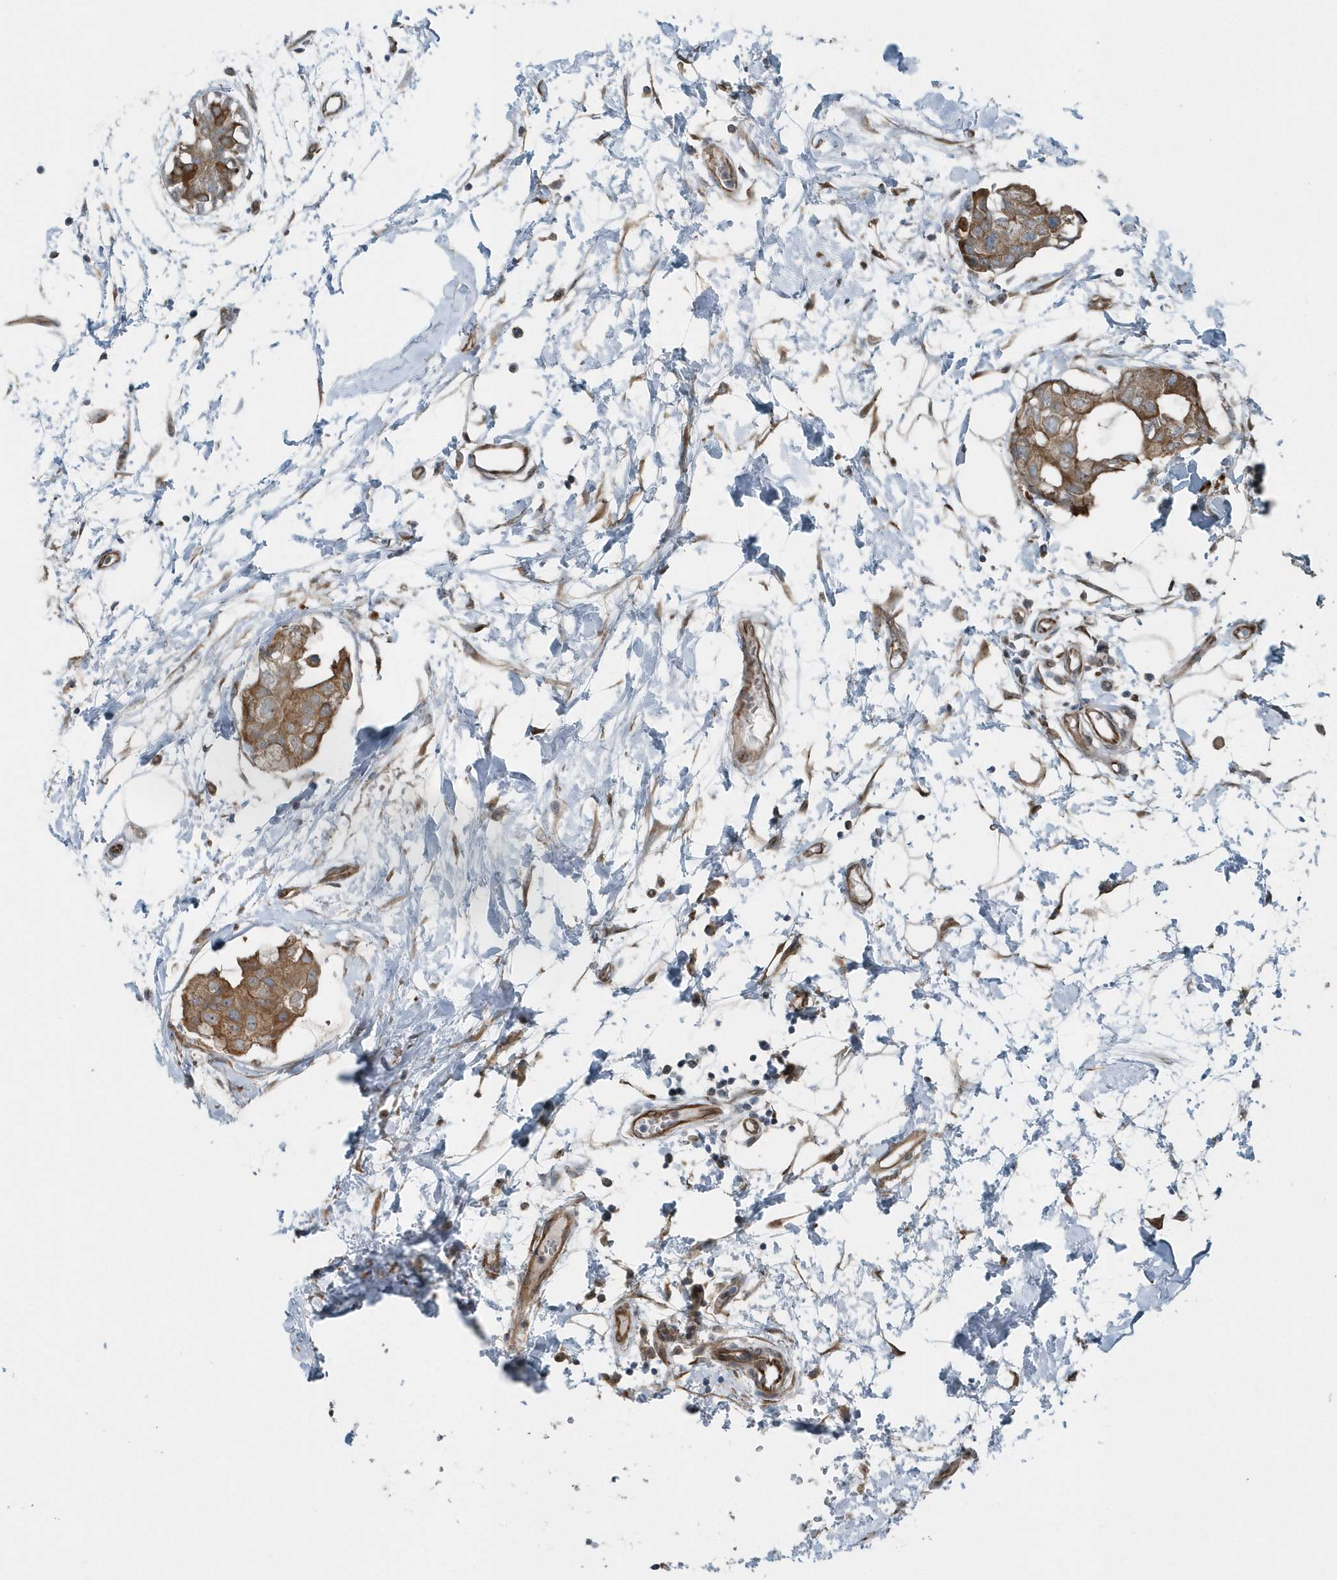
{"staining": {"intensity": "moderate", "quantity": ">75%", "location": "cytoplasmic/membranous"}, "tissue": "breast cancer", "cell_type": "Tumor cells", "image_type": "cancer", "snomed": [{"axis": "morphology", "description": "Duct carcinoma"}, {"axis": "topography", "description": "Breast"}], "caption": "Breast cancer (infiltrating ductal carcinoma) stained with DAB IHC demonstrates medium levels of moderate cytoplasmic/membranous expression in about >75% of tumor cells.", "gene": "GCC2", "patient": {"sex": "female", "age": 40}}